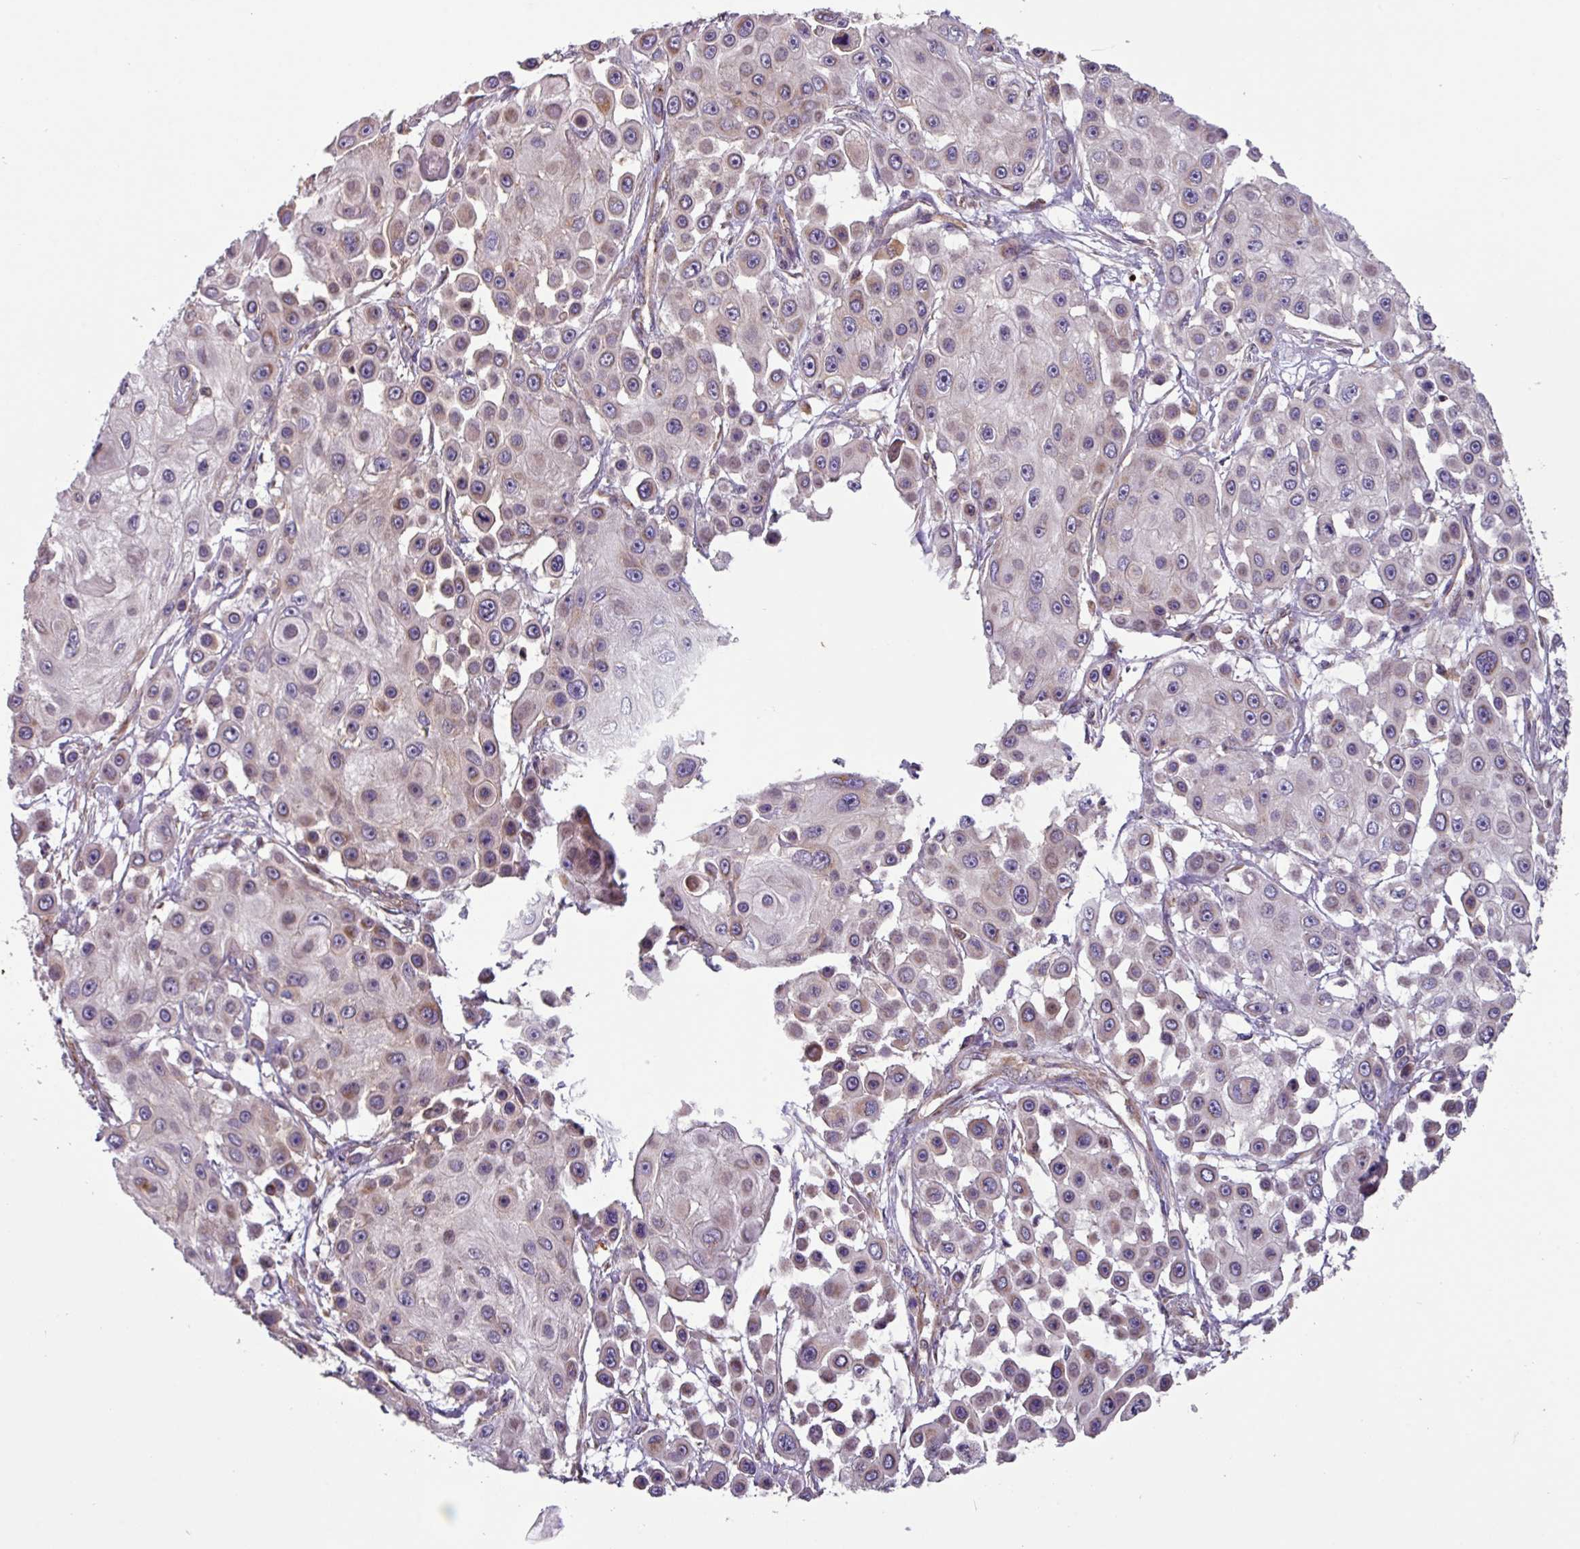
{"staining": {"intensity": "weak", "quantity": "<25%", "location": "cytoplasmic/membranous"}, "tissue": "skin cancer", "cell_type": "Tumor cells", "image_type": "cancer", "snomed": [{"axis": "morphology", "description": "Squamous cell carcinoma, NOS"}, {"axis": "topography", "description": "Skin"}], "caption": "An IHC micrograph of skin cancer (squamous cell carcinoma) is shown. There is no staining in tumor cells of skin cancer (squamous cell carcinoma).", "gene": "PLEKHD1", "patient": {"sex": "male", "age": 67}}